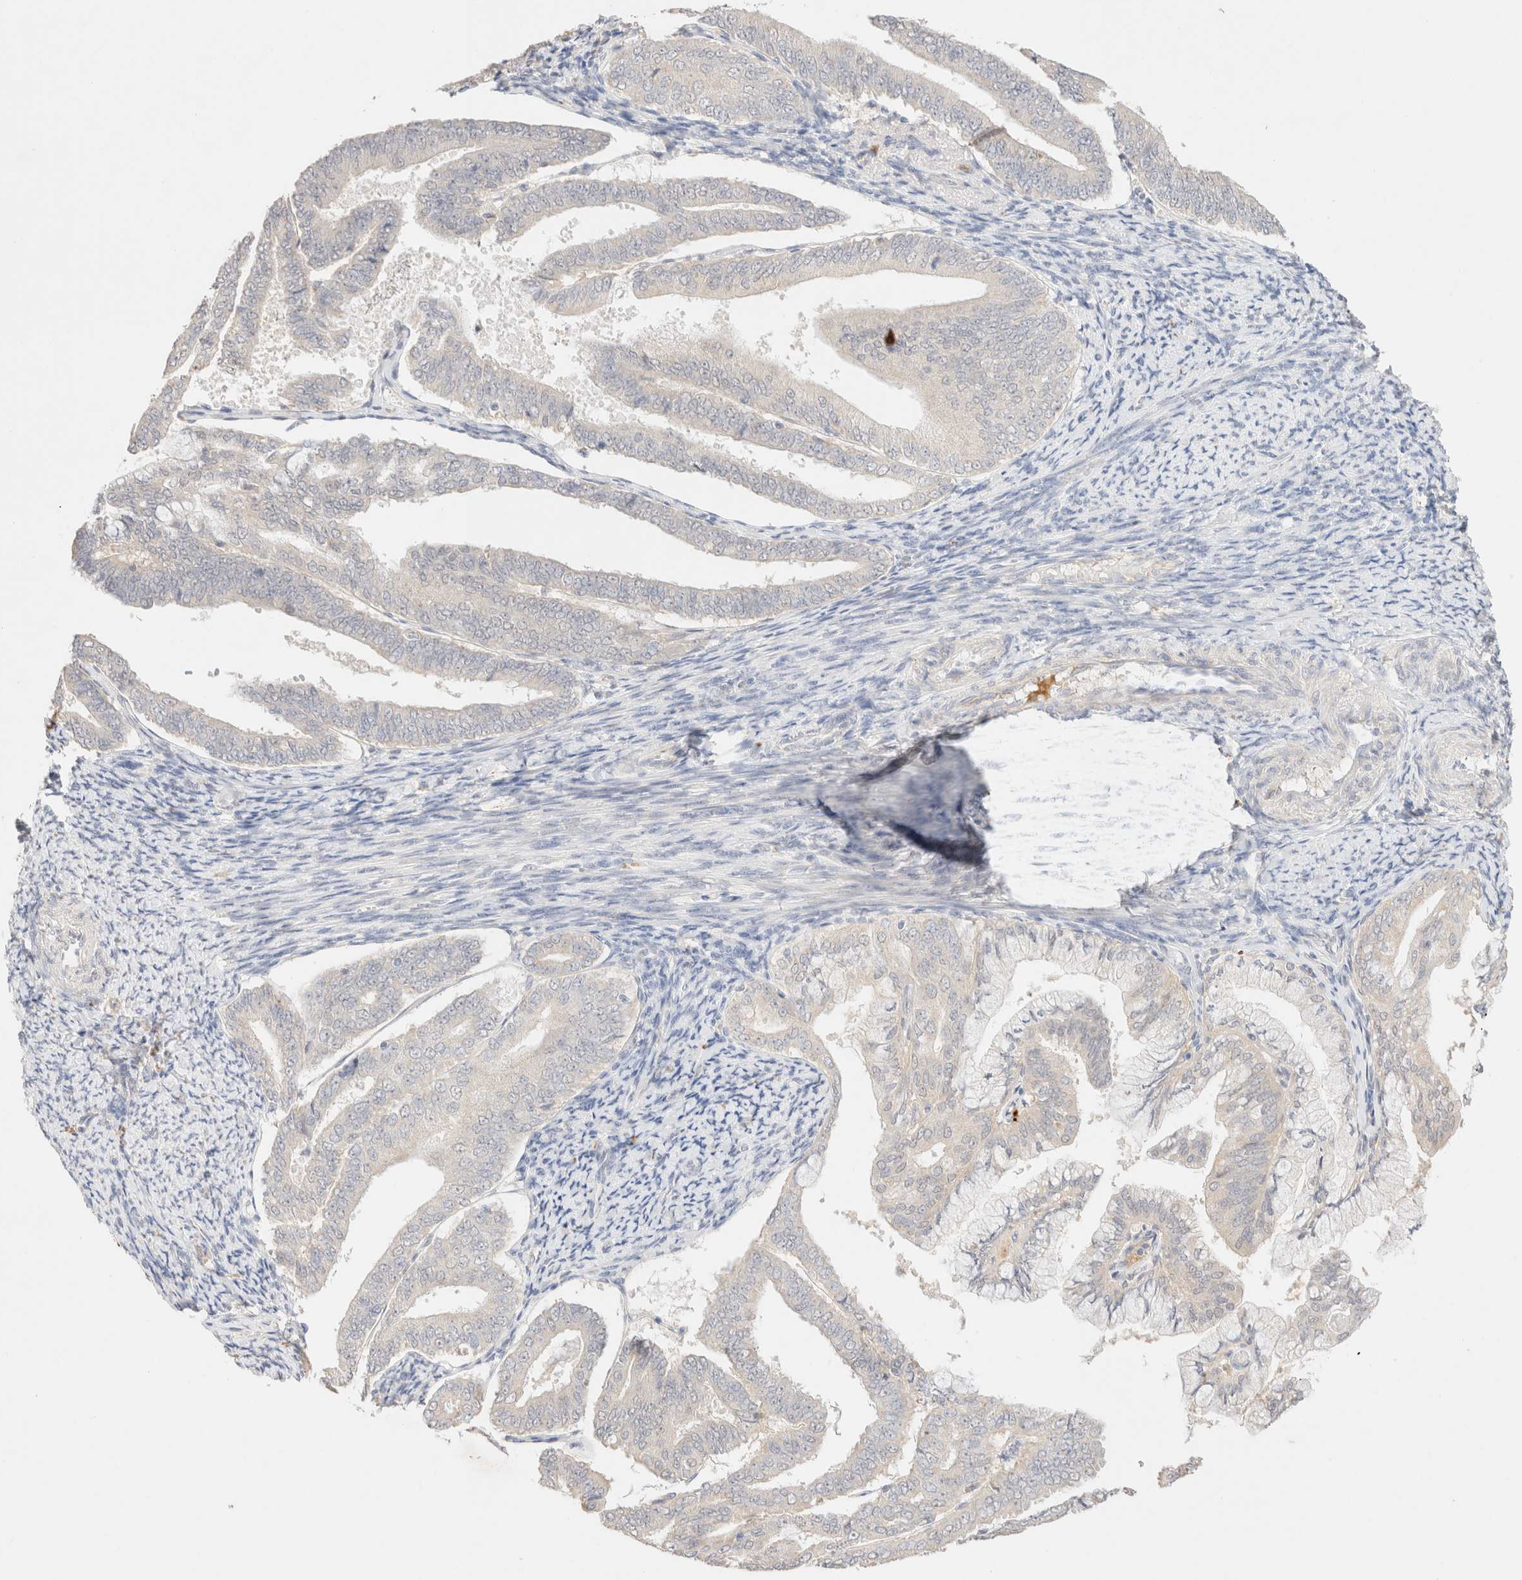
{"staining": {"intensity": "negative", "quantity": "none", "location": "none"}, "tissue": "endometrial cancer", "cell_type": "Tumor cells", "image_type": "cancer", "snomed": [{"axis": "morphology", "description": "Adenocarcinoma, NOS"}, {"axis": "topography", "description": "Endometrium"}], "caption": "This is an immunohistochemistry (IHC) histopathology image of adenocarcinoma (endometrial). There is no positivity in tumor cells.", "gene": "SNTB1", "patient": {"sex": "female", "age": 63}}